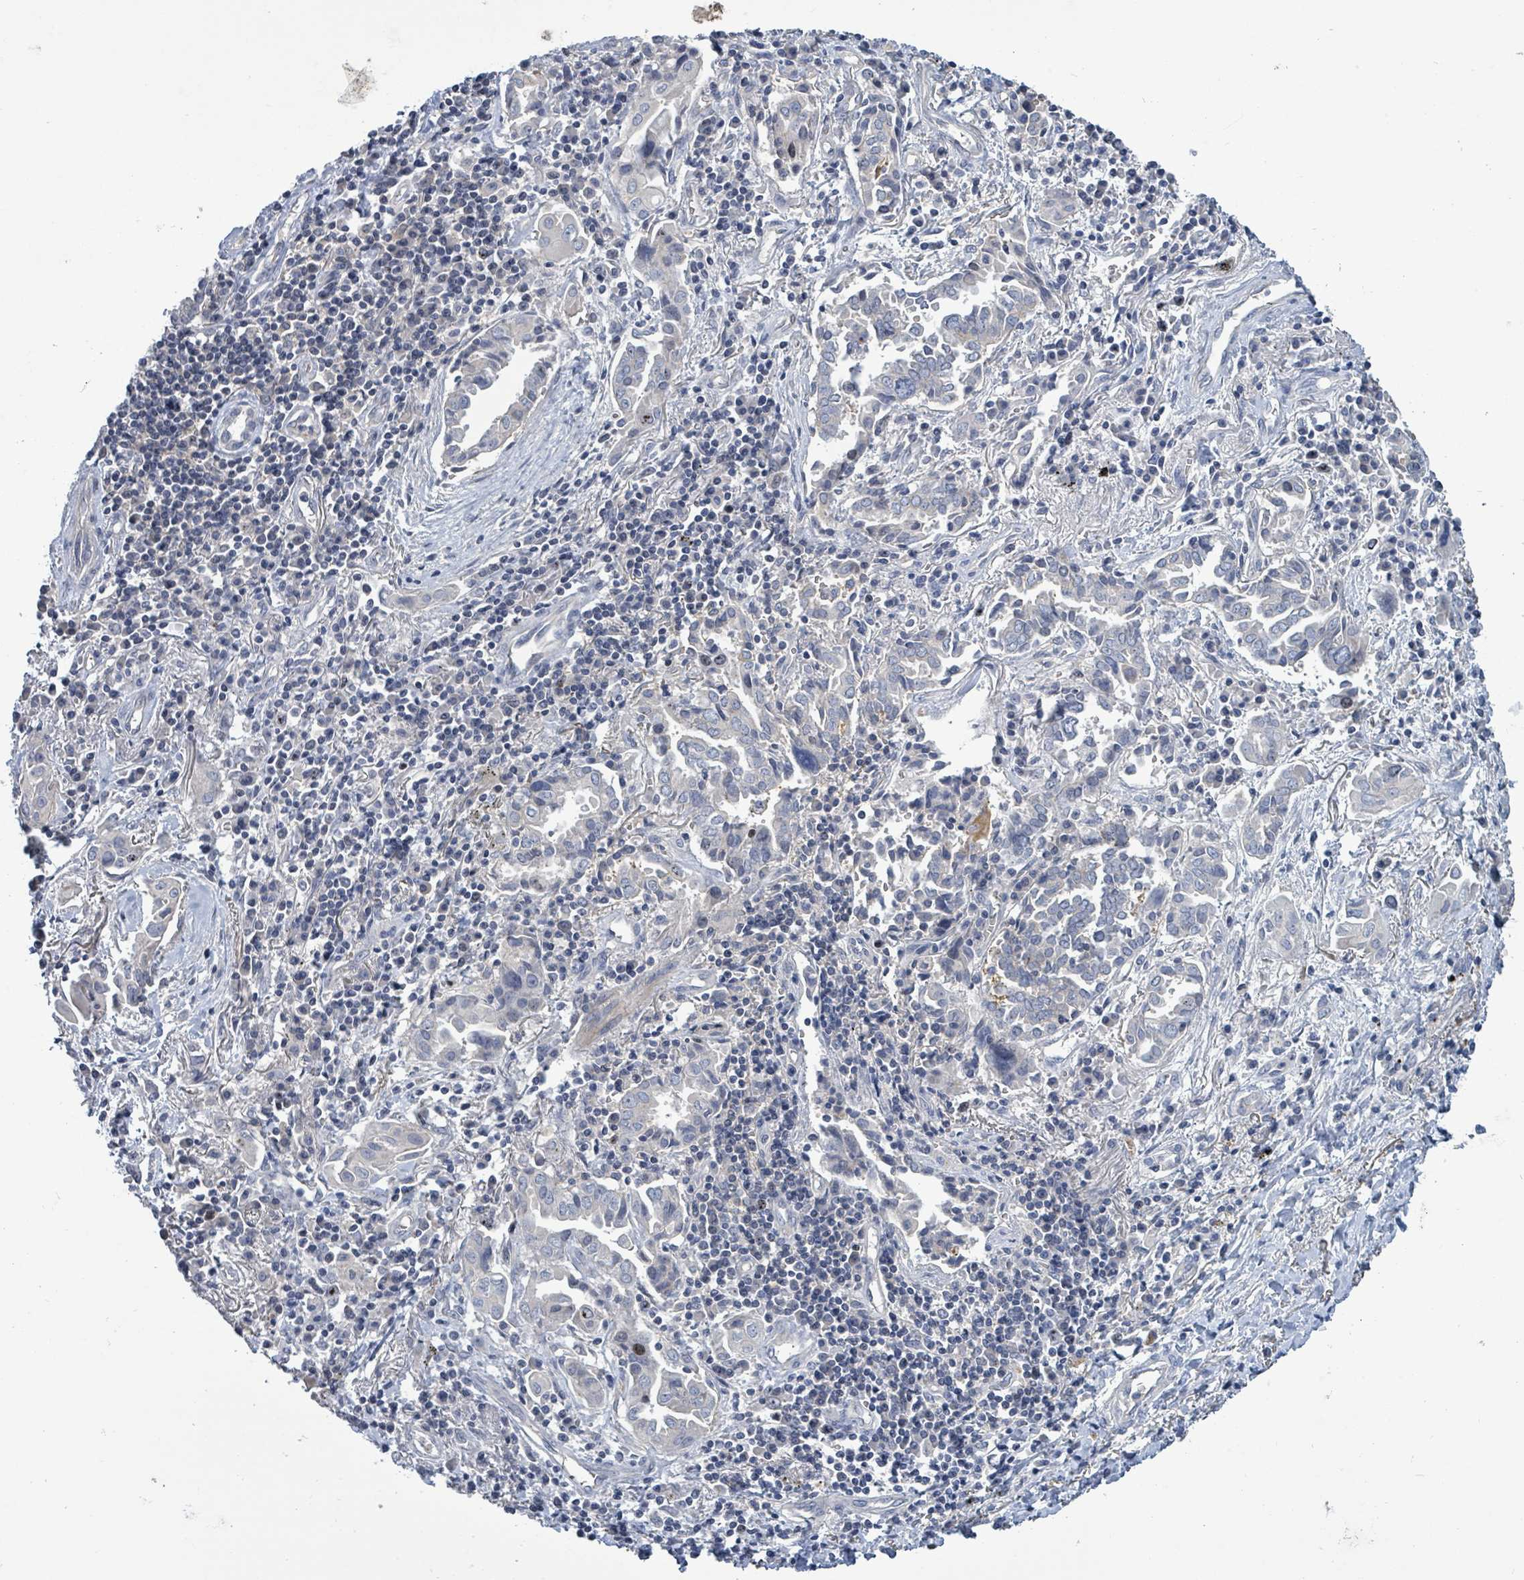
{"staining": {"intensity": "negative", "quantity": "none", "location": "none"}, "tissue": "lung cancer", "cell_type": "Tumor cells", "image_type": "cancer", "snomed": [{"axis": "morphology", "description": "Adenocarcinoma, NOS"}, {"axis": "topography", "description": "Lung"}], "caption": "IHC histopathology image of lung adenocarcinoma stained for a protein (brown), which shows no positivity in tumor cells.", "gene": "KRAS", "patient": {"sex": "male", "age": 76}}